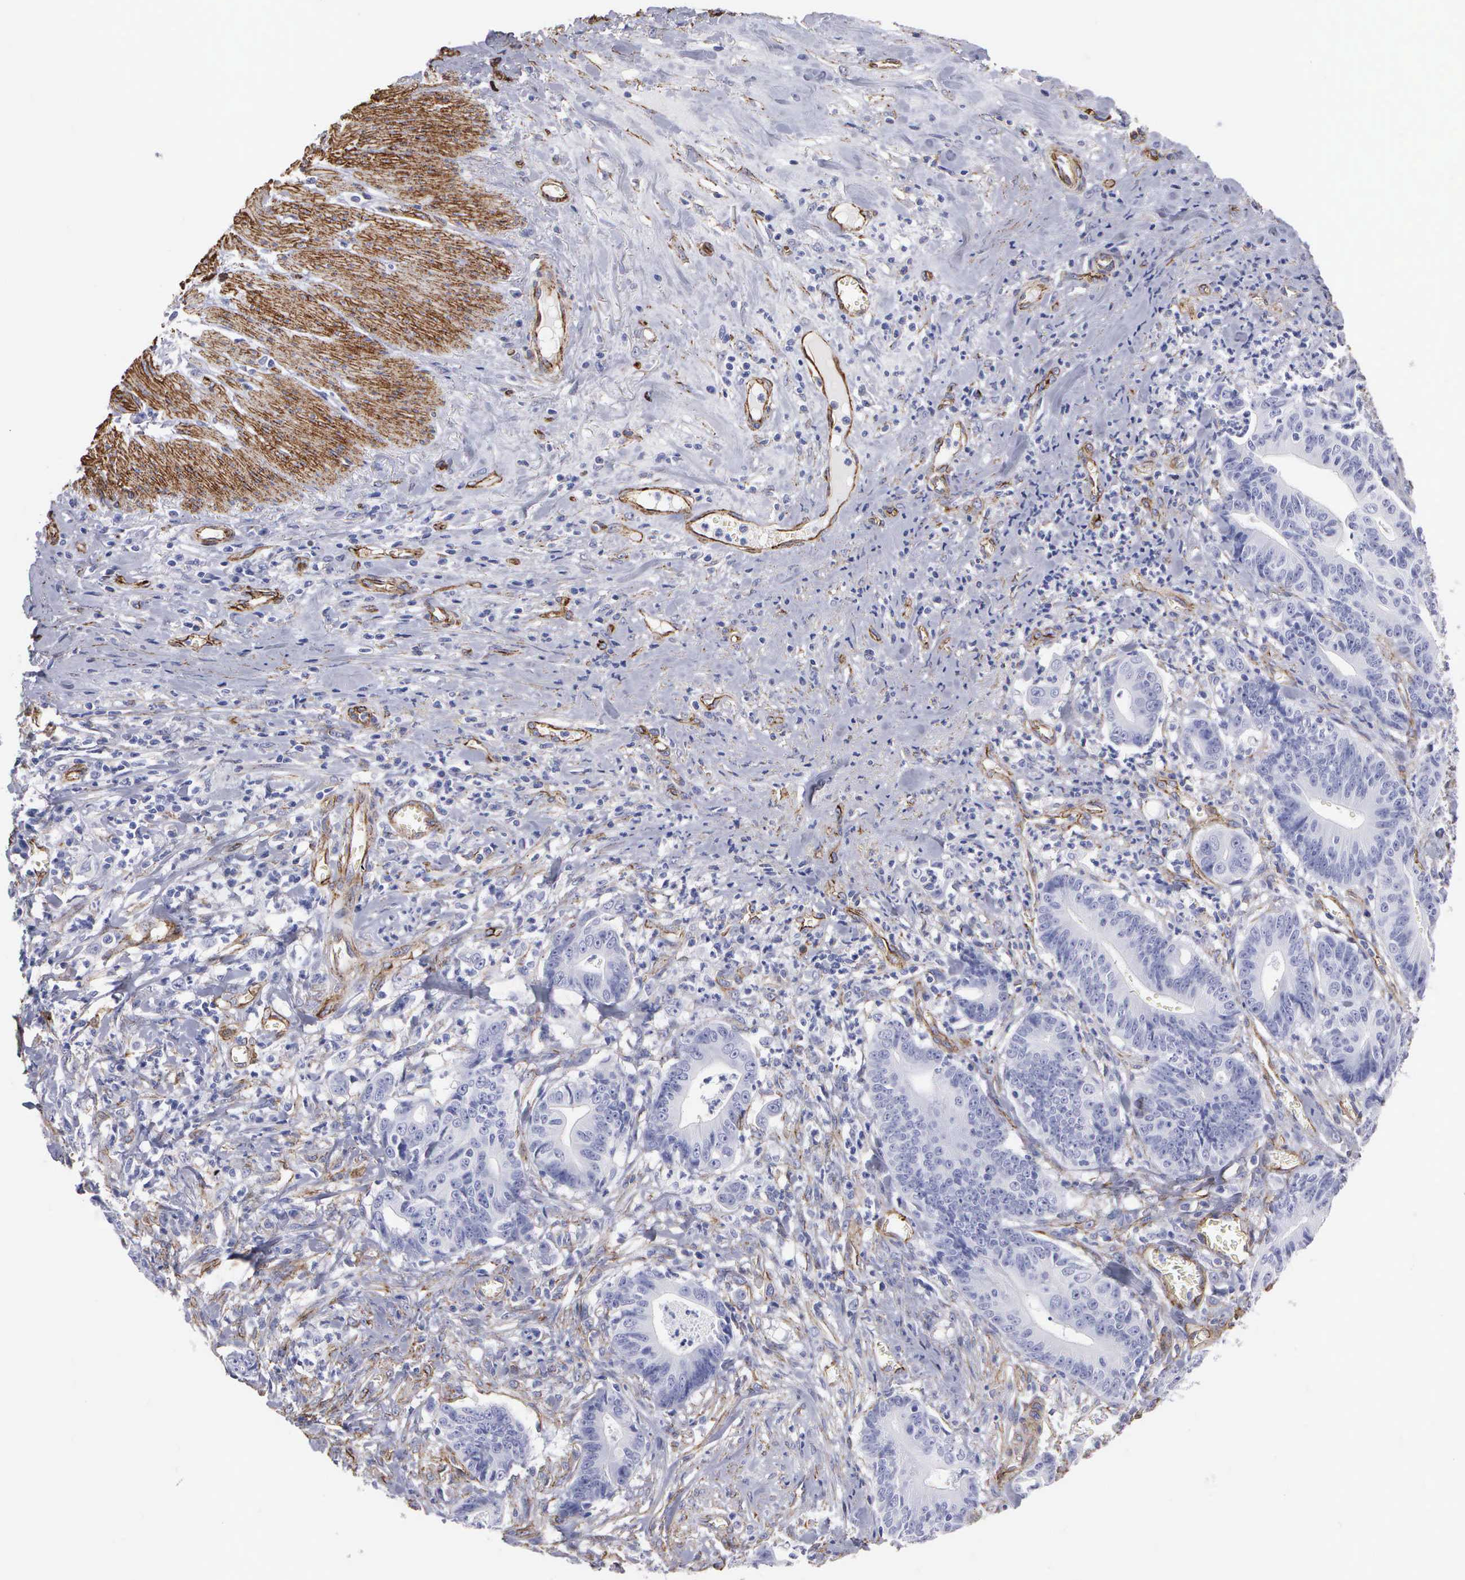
{"staining": {"intensity": "negative", "quantity": "none", "location": "none"}, "tissue": "stomach cancer", "cell_type": "Tumor cells", "image_type": "cancer", "snomed": [{"axis": "morphology", "description": "Adenocarcinoma, NOS"}, {"axis": "topography", "description": "Stomach, lower"}], "caption": "Protein analysis of stomach cancer (adenocarcinoma) shows no significant positivity in tumor cells.", "gene": "MAGEB10", "patient": {"sex": "female", "age": 86}}